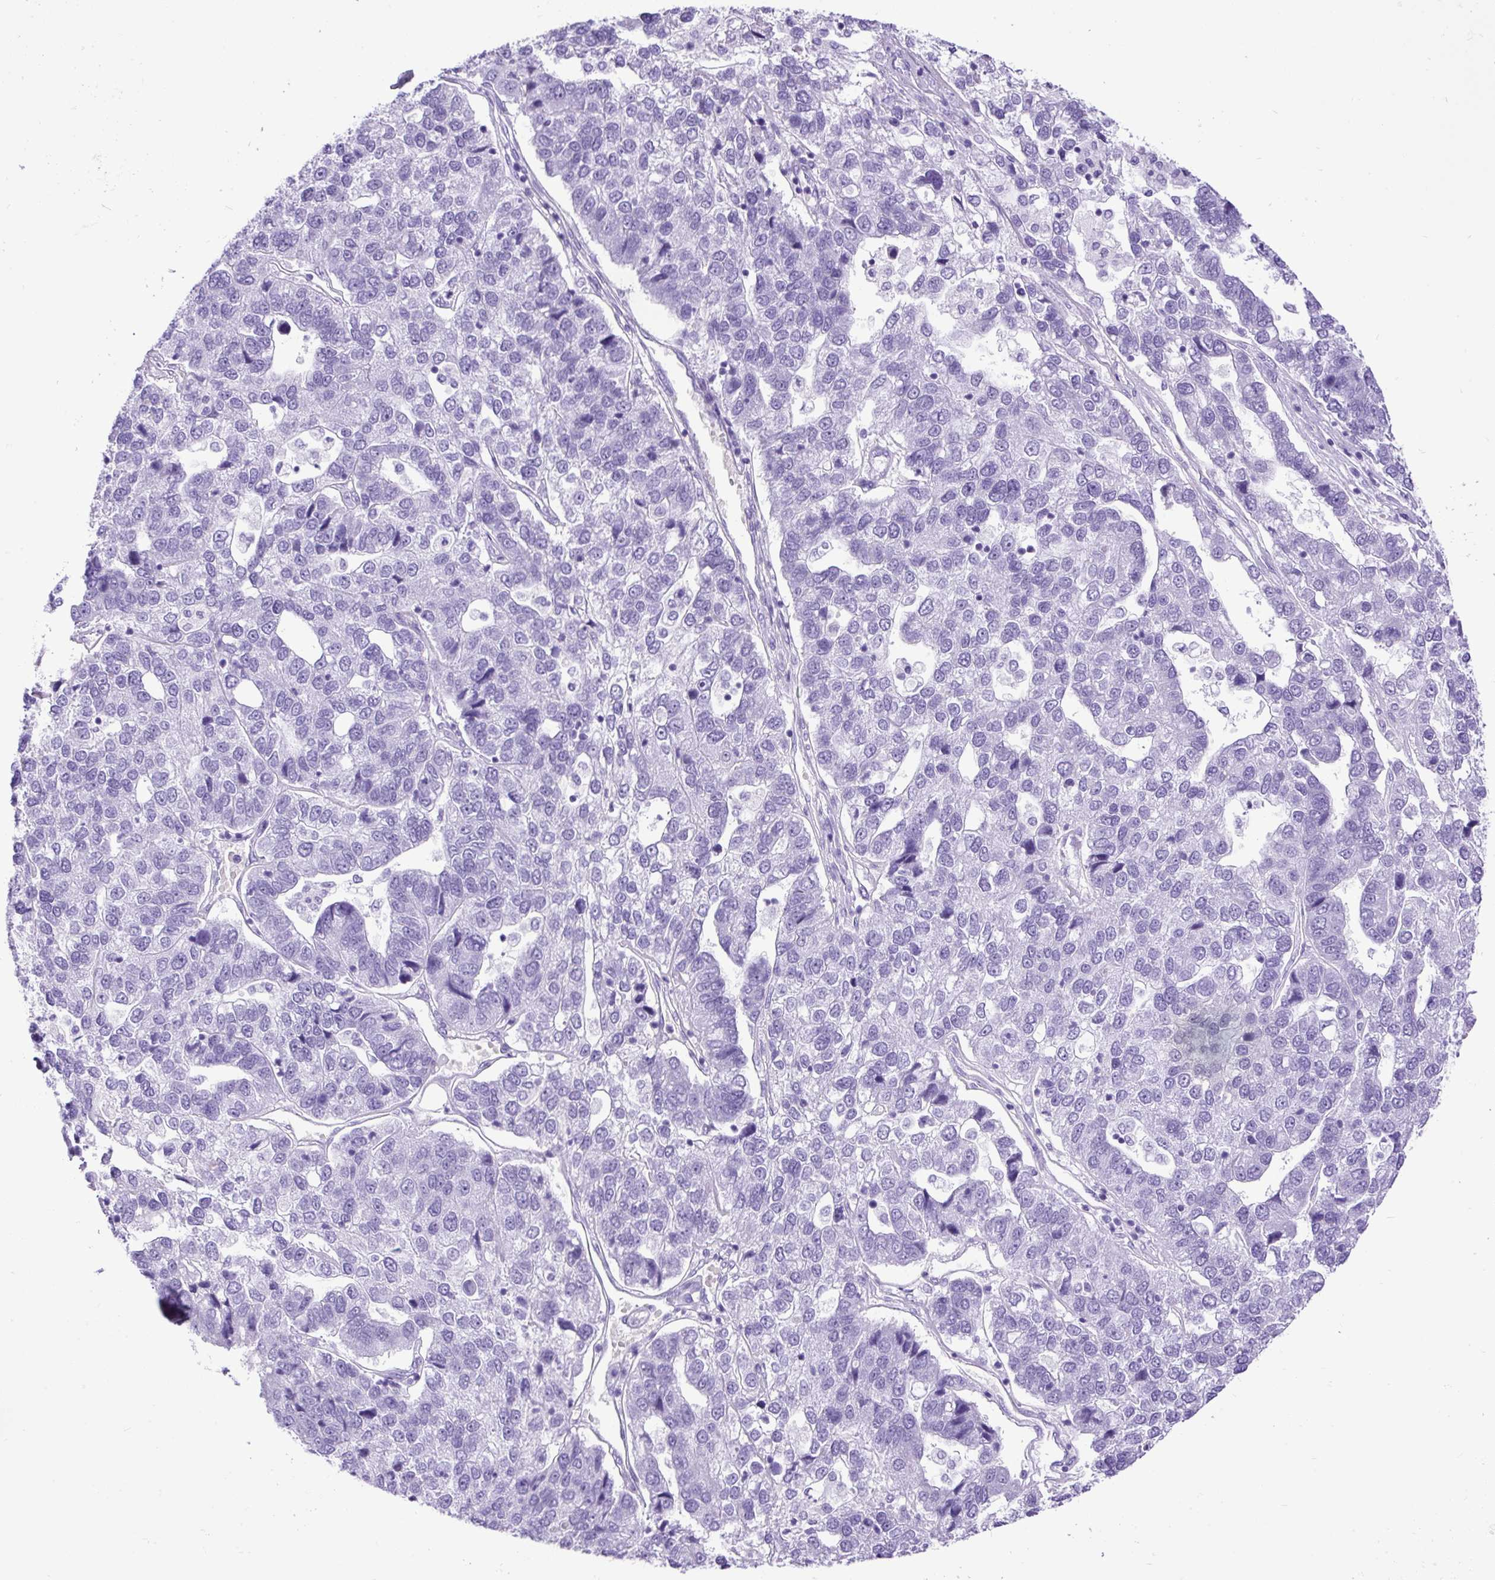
{"staining": {"intensity": "negative", "quantity": "none", "location": "none"}, "tissue": "pancreatic cancer", "cell_type": "Tumor cells", "image_type": "cancer", "snomed": [{"axis": "morphology", "description": "Adenocarcinoma, NOS"}, {"axis": "topography", "description": "Pancreas"}], "caption": "Protein analysis of adenocarcinoma (pancreatic) shows no significant expression in tumor cells.", "gene": "CEL", "patient": {"sex": "female", "age": 61}}